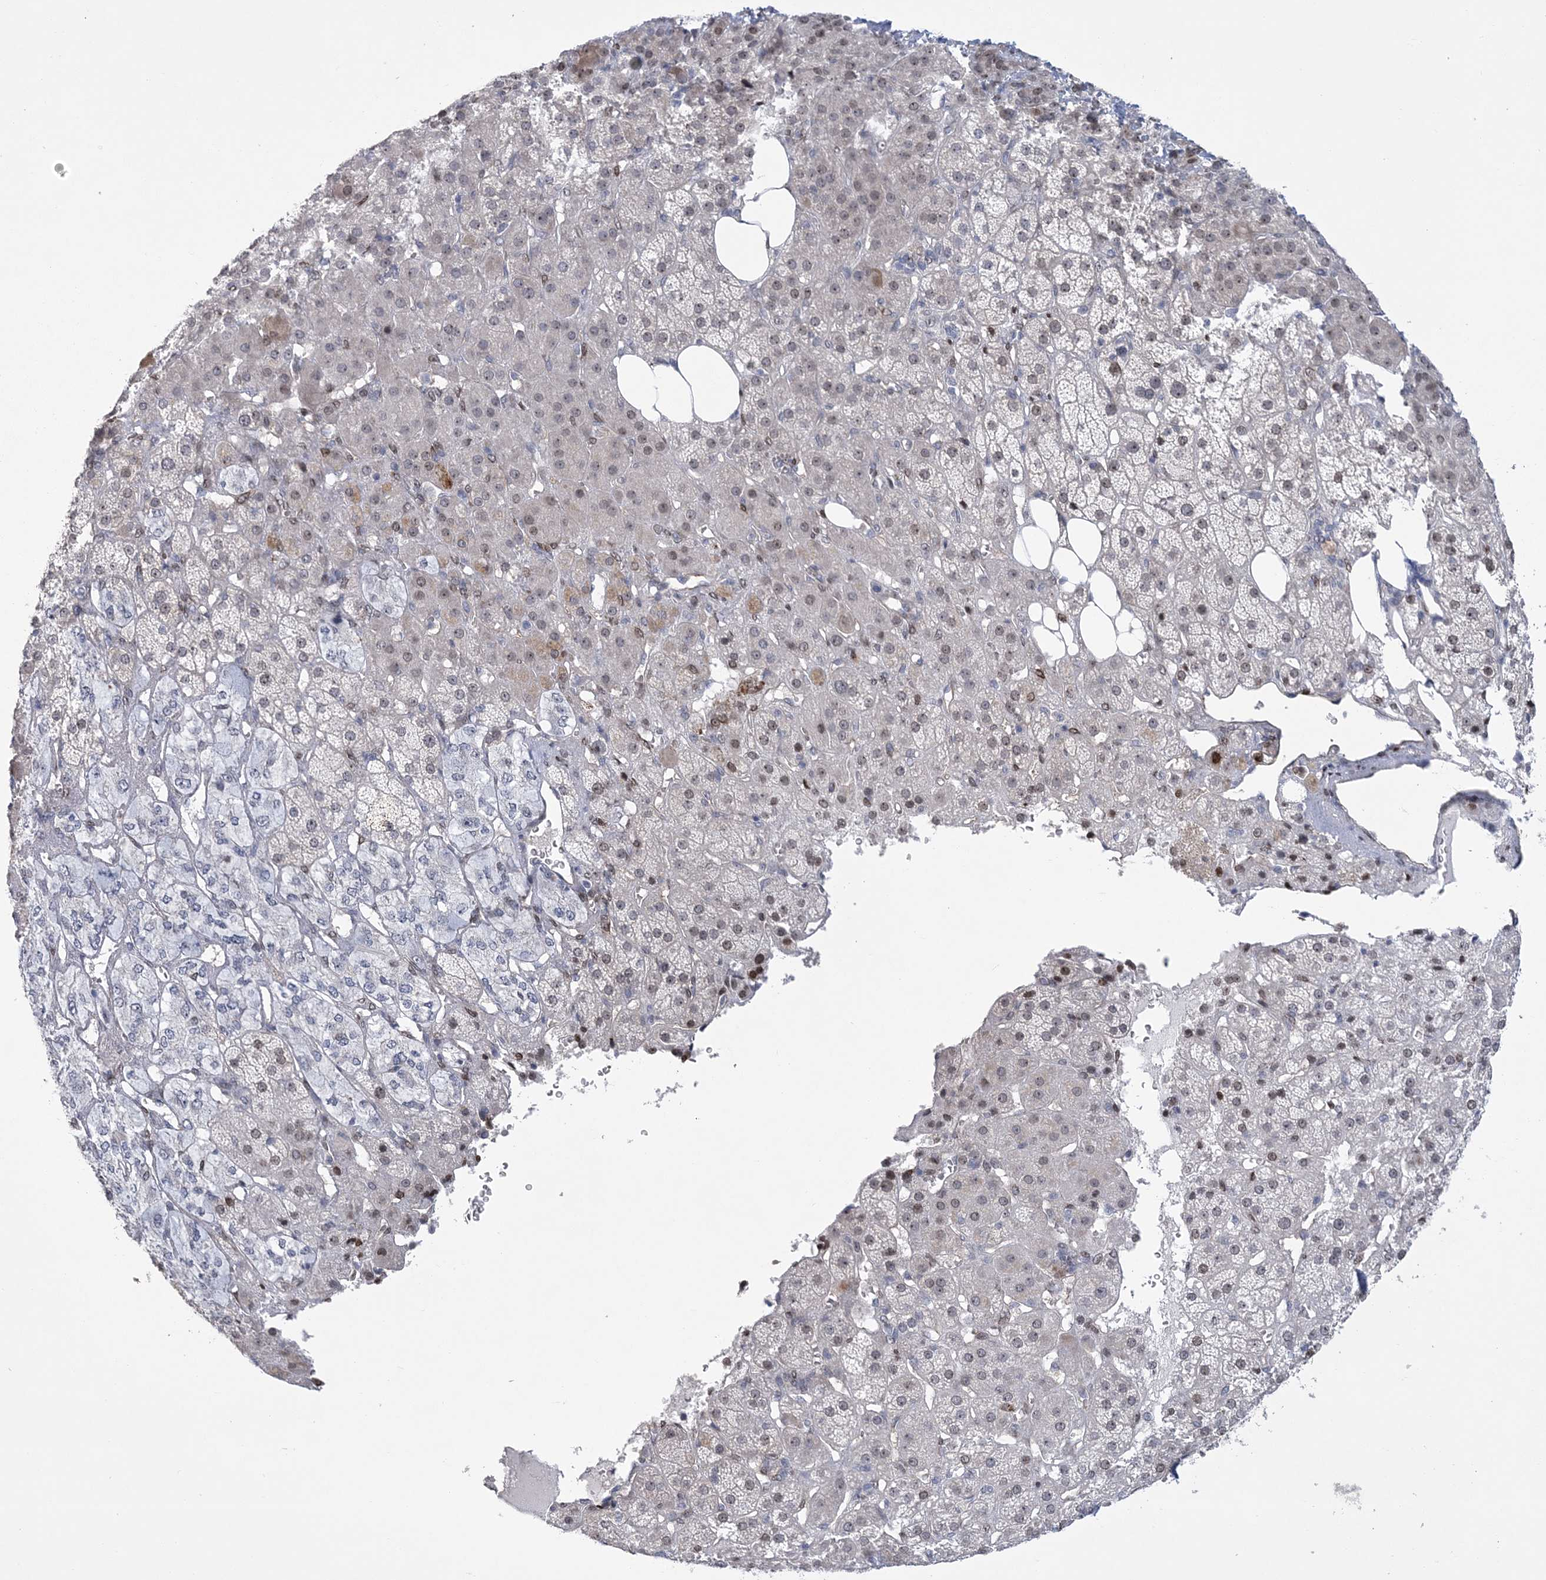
{"staining": {"intensity": "weak", "quantity": "<25%", "location": "cytoplasmic/membranous,nuclear"}, "tissue": "adrenal gland", "cell_type": "Glandular cells", "image_type": "normal", "snomed": [{"axis": "morphology", "description": "Normal tissue, NOS"}, {"axis": "topography", "description": "Adrenal gland"}], "caption": "Immunohistochemistry (IHC) of unremarkable human adrenal gland shows no staining in glandular cells. (DAB (3,3'-diaminobenzidine) immunohistochemistry with hematoxylin counter stain).", "gene": "HOMEZ", "patient": {"sex": "female", "age": 57}}